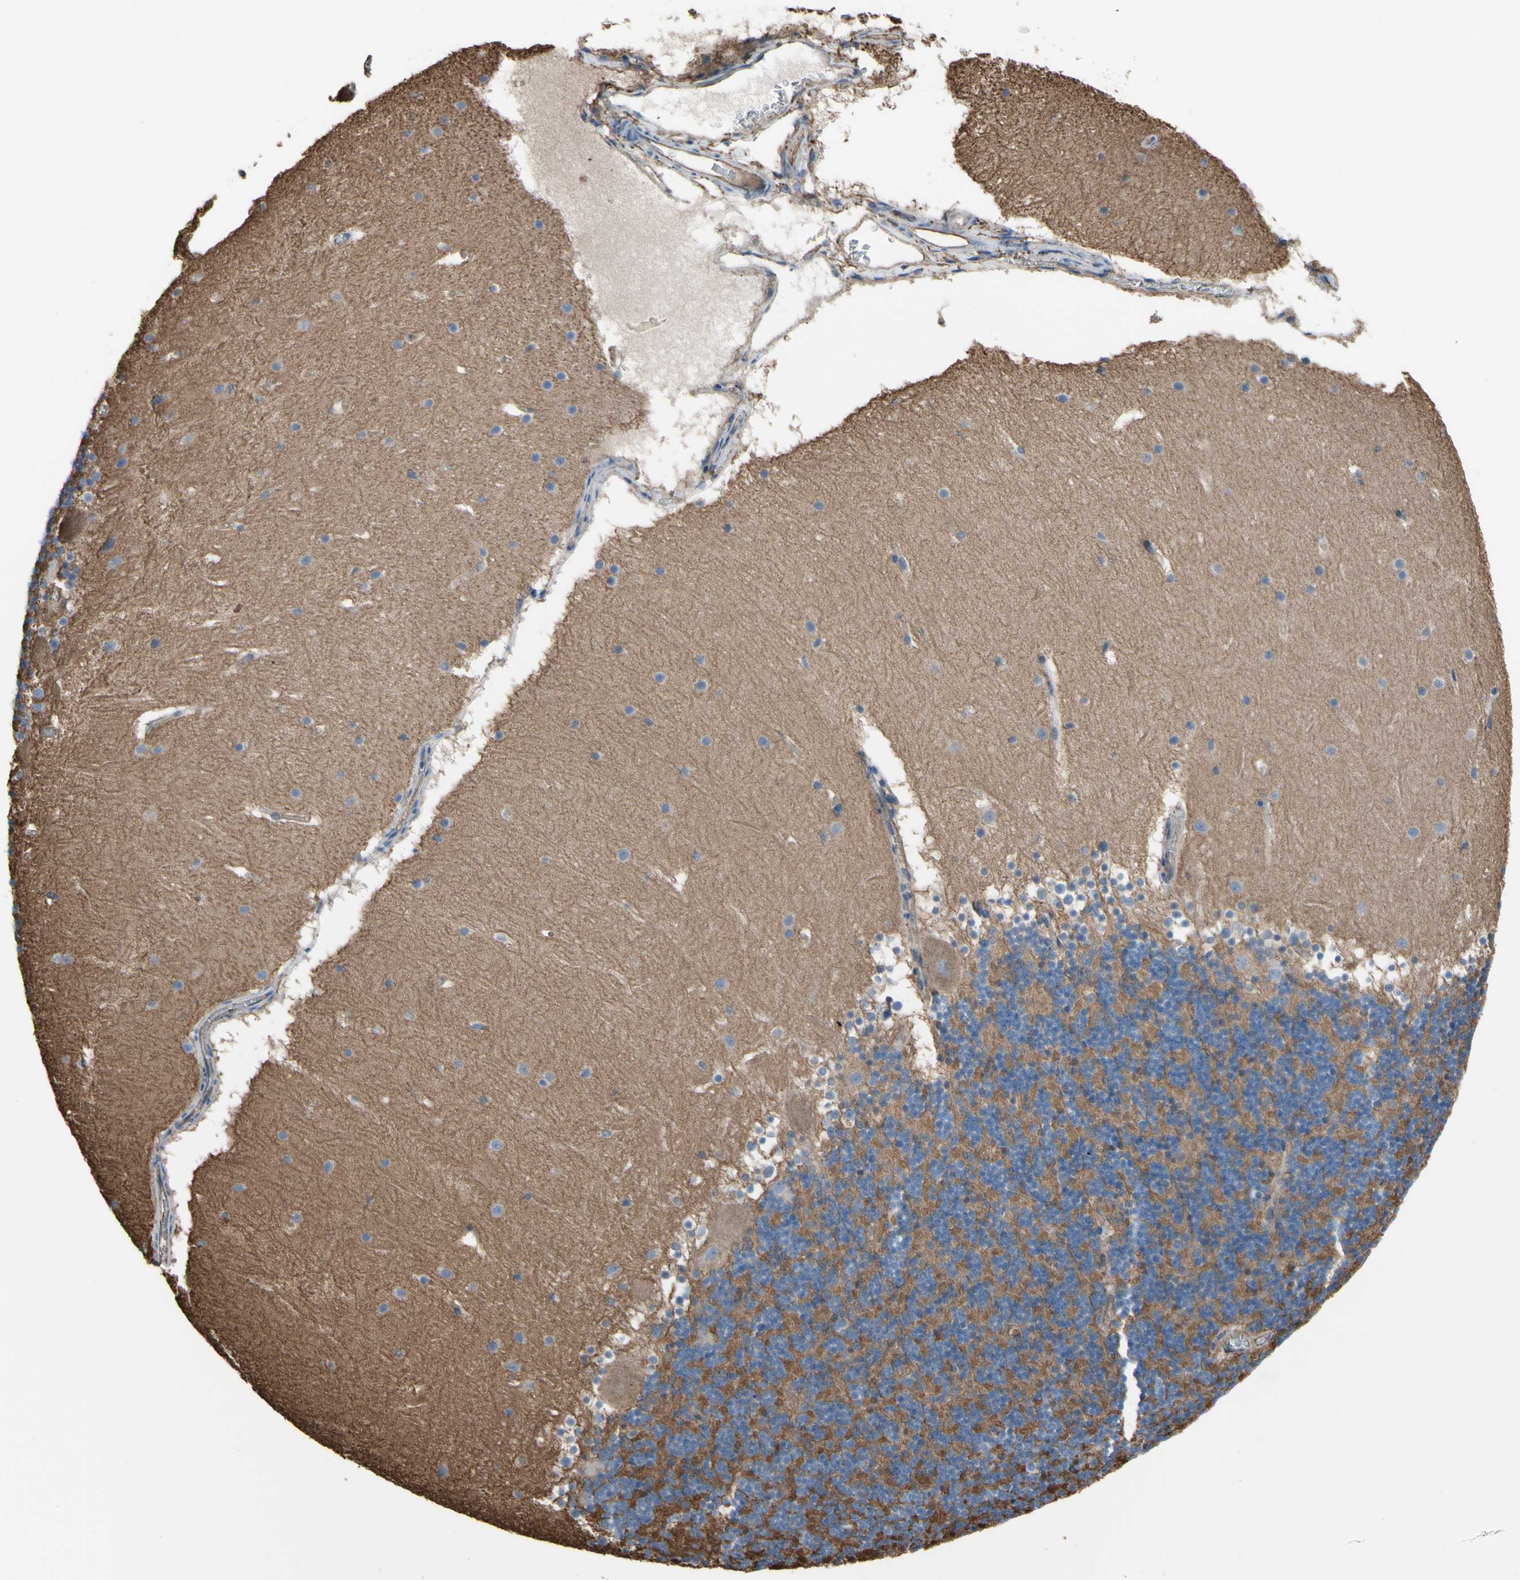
{"staining": {"intensity": "moderate", "quantity": "25%-75%", "location": "cytoplasmic/membranous"}, "tissue": "cerebellum", "cell_type": "Cells in granular layer", "image_type": "normal", "snomed": [{"axis": "morphology", "description": "Normal tissue, NOS"}, {"axis": "topography", "description": "Cerebellum"}], "caption": "Human cerebellum stained with a brown dye exhibits moderate cytoplasmic/membranous positive positivity in approximately 25%-75% of cells in granular layer.", "gene": "TPBG", "patient": {"sex": "female", "age": 19}}